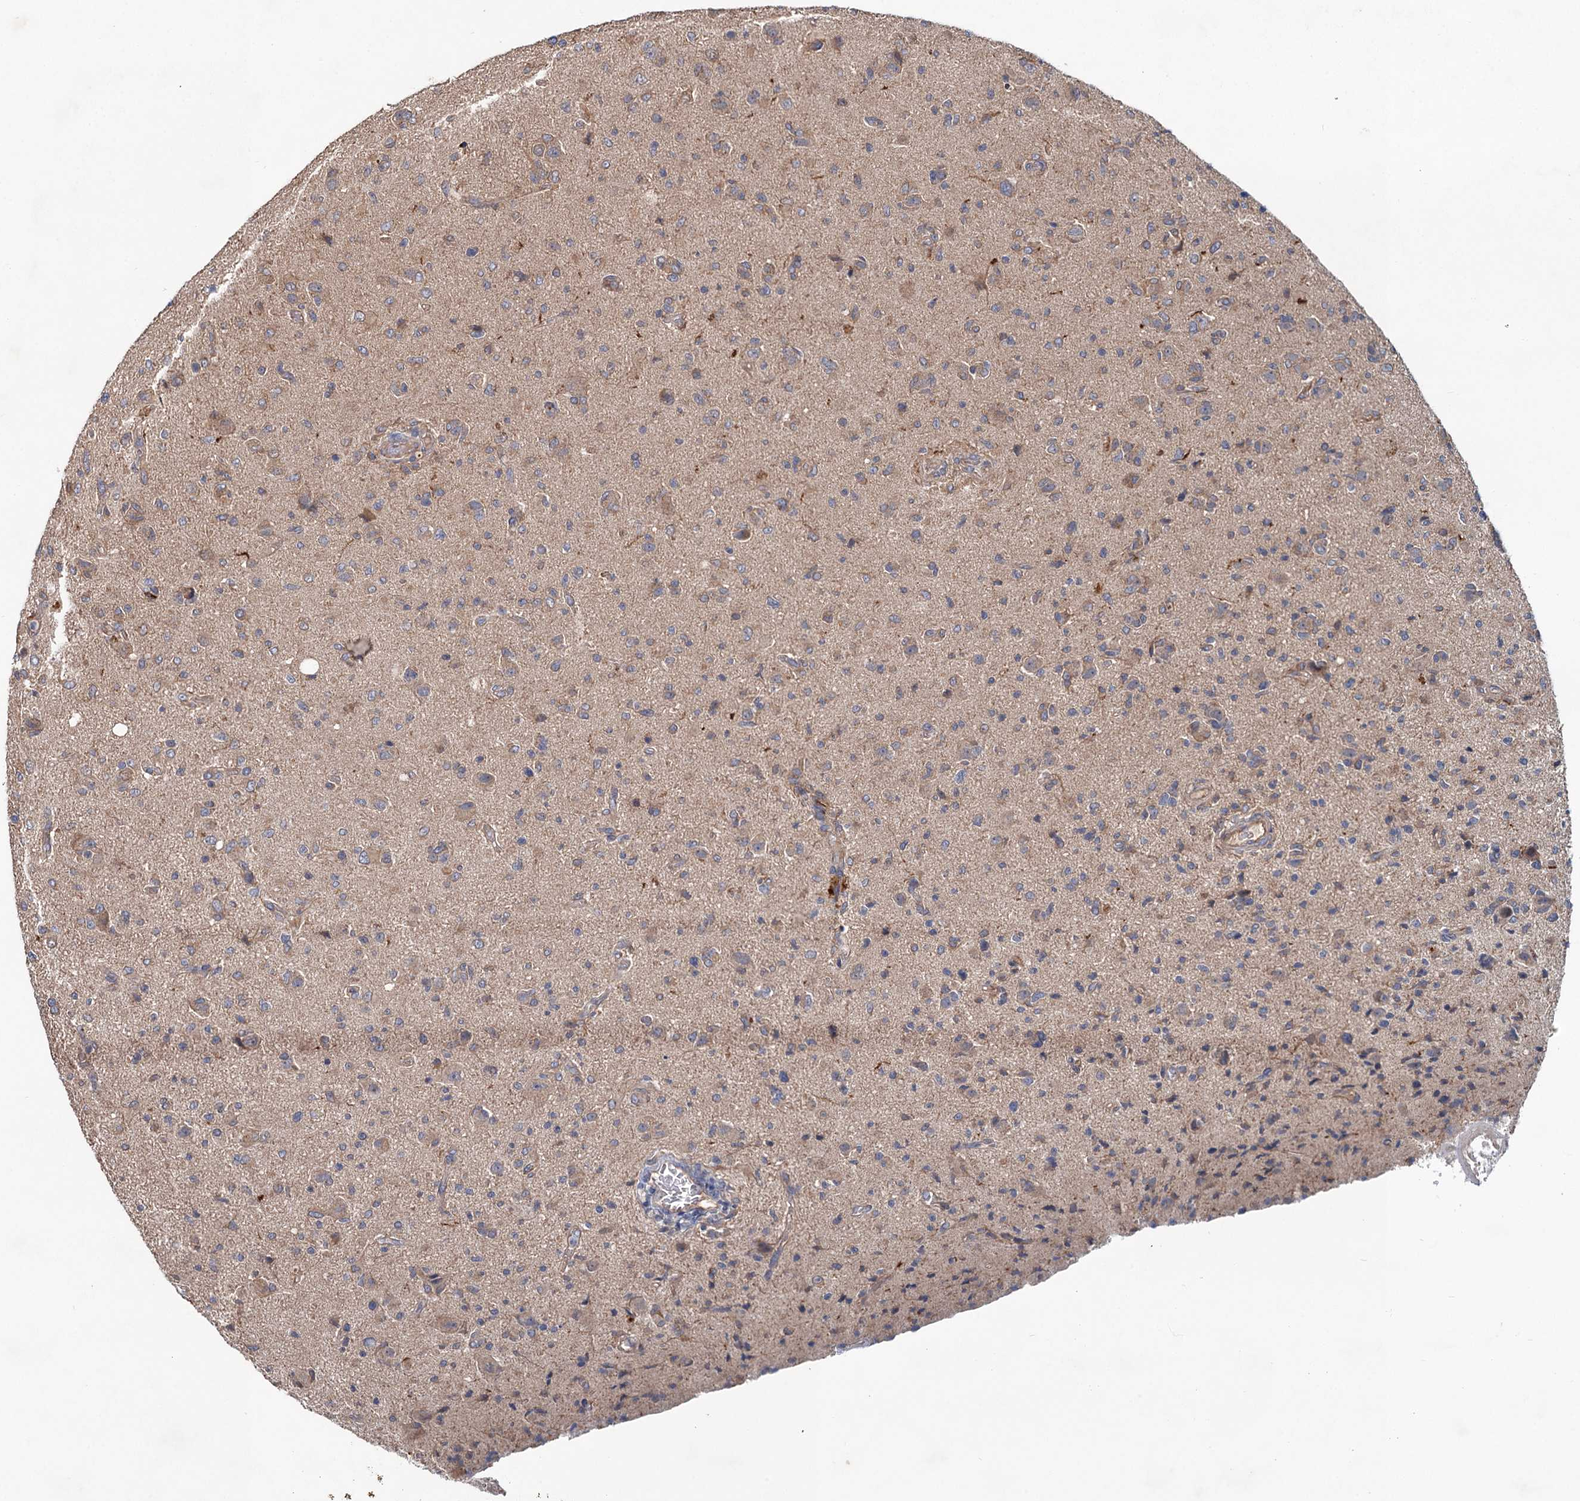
{"staining": {"intensity": "weak", "quantity": "25%-75%", "location": "cytoplasmic/membranous"}, "tissue": "glioma", "cell_type": "Tumor cells", "image_type": "cancer", "snomed": [{"axis": "morphology", "description": "Glioma, malignant, High grade"}, {"axis": "topography", "description": "Brain"}], "caption": "Immunohistochemistry of glioma demonstrates low levels of weak cytoplasmic/membranous staining in about 25%-75% of tumor cells.", "gene": "MTRR", "patient": {"sex": "female", "age": 57}}